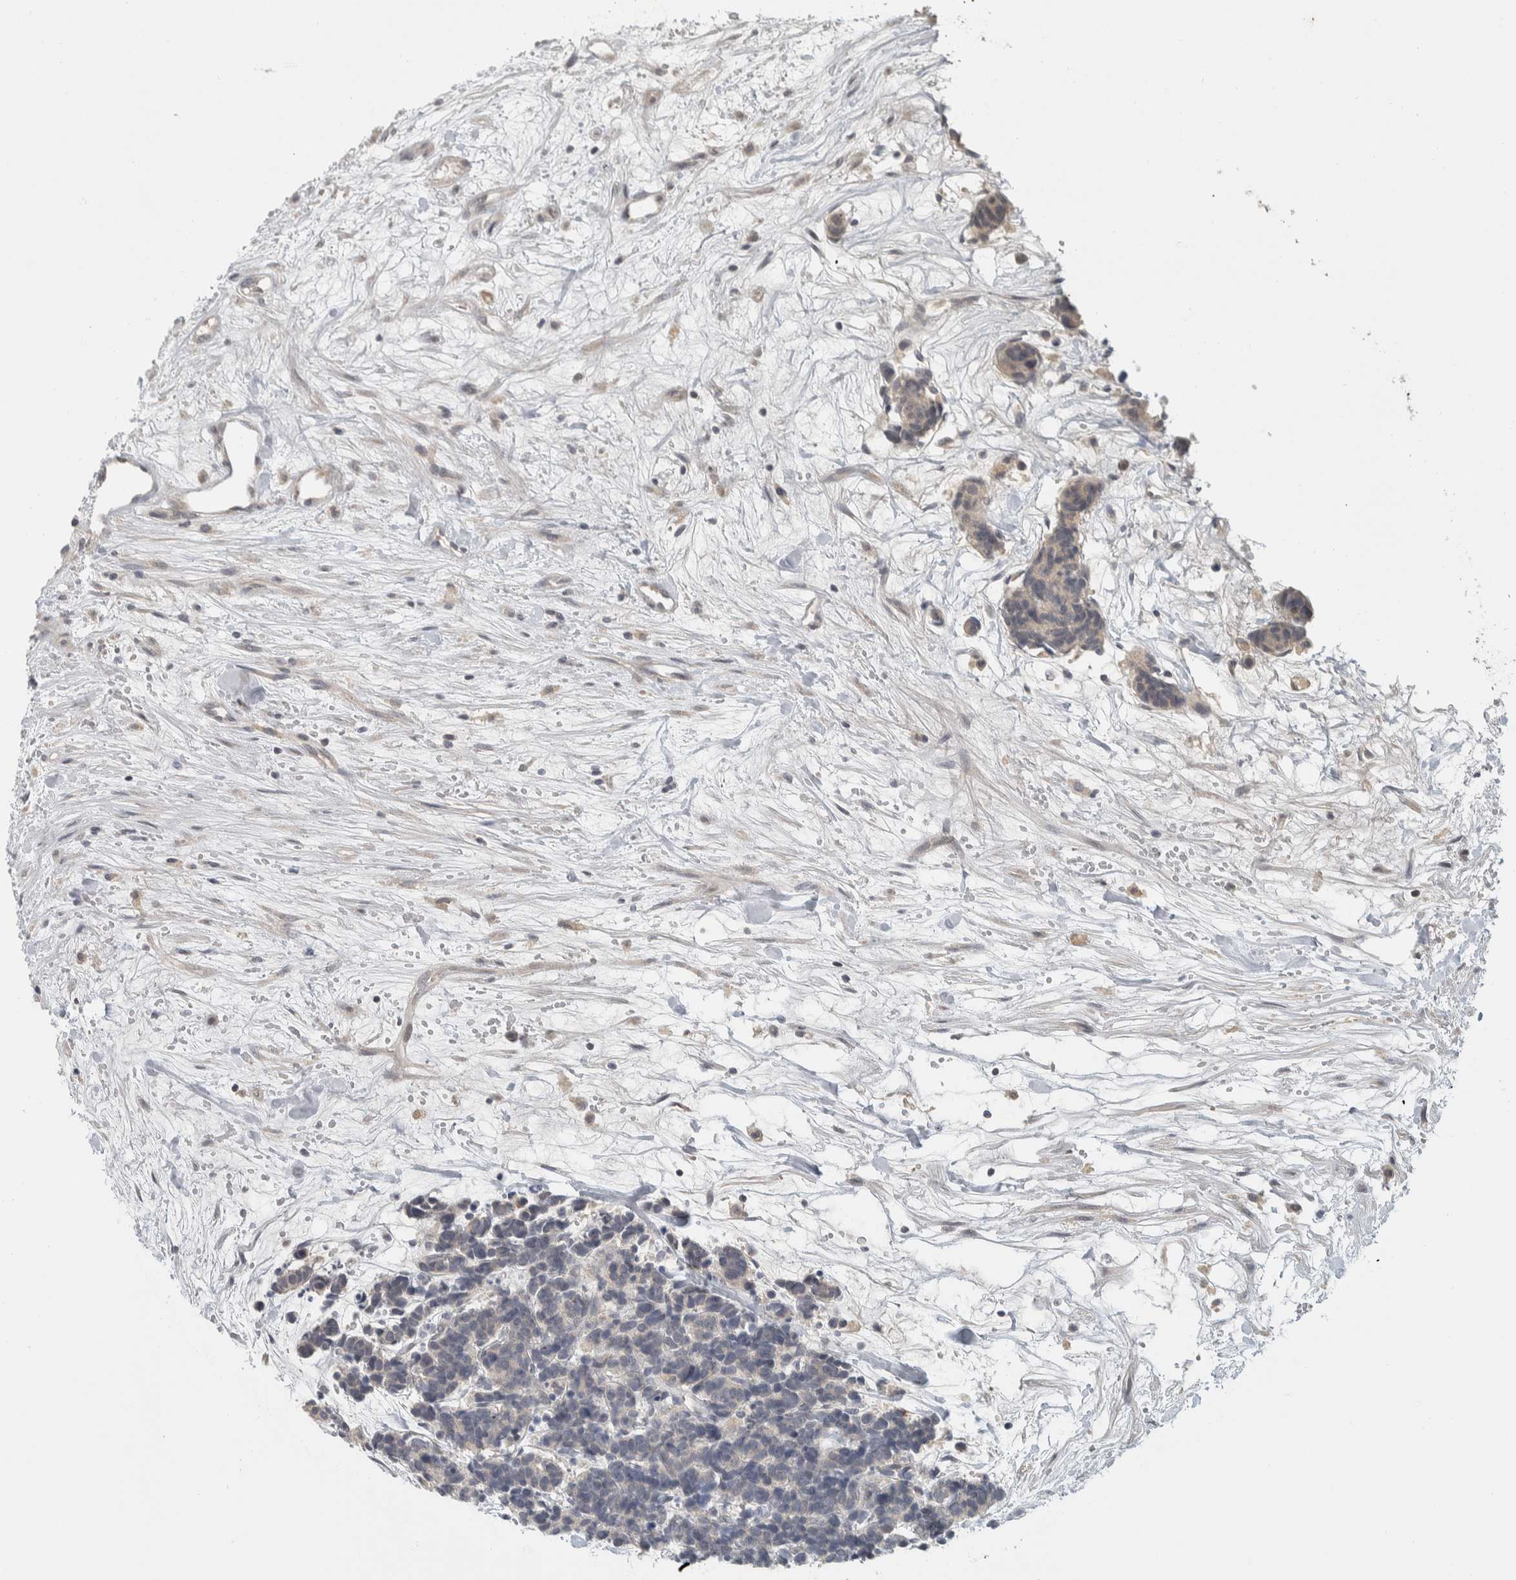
{"staining": {"intensity": "negative", "quantity": "none", "location": "none"}, "tissue": "carcinoid", "cell_type": "Tumor cells", "image_type": "cancer", "snomed": [{"axis": "morphology", "description": "Carcinoma, NOS"}, {"axis": "morphology", "description": "Carcinoid, malignant, NOS"}, {"axis": "topography", "description": "Urinary bladder"}], "caption": "Tumor cells show no significant protein staining in carcinoid (malignant).", "gene": "AFP", "patient": {"sex": "male", "age": 57}}